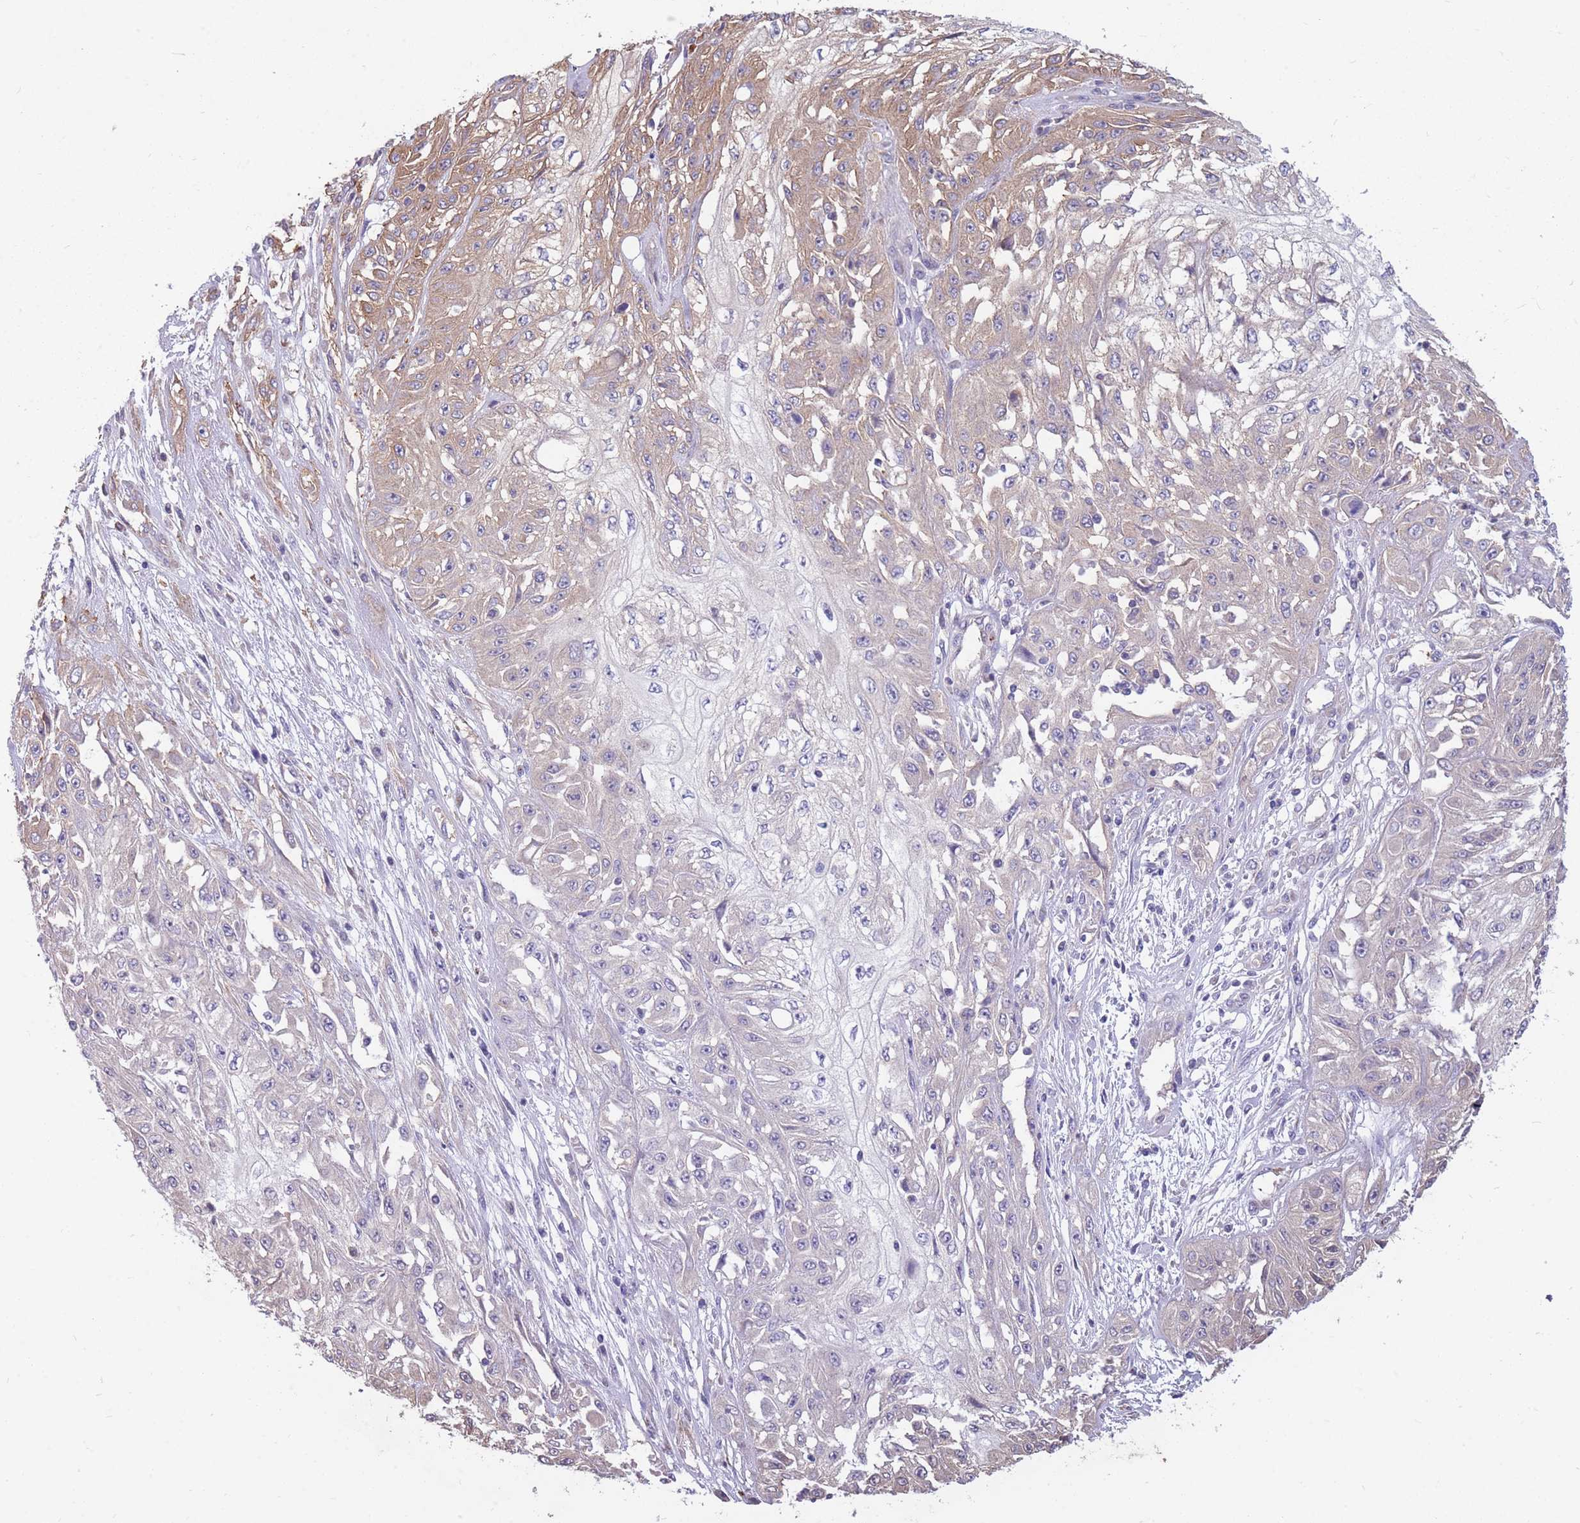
{"staining": {"intensity": "moderate", "quantity": "25%-75%", "location": "cytoplasmic/membranous"}, "tissue": "skin cancer", "cell_type": "Tumor cells", "image_type": "cancer", "snomed": [{"axis": "morphology", "description": "Squamous cell carcinoma, NOS"}, {"axis": "morphology", "description": "Squamous cell carcinoma, metastatic, NOS"}, {"axis": "topography", "description": "Skin"}, {"axis": "topography", "description": "Lymph node"}], "caption": "Skin cancer (metastatic squamous cell carcinoma) stained with a protein marker reveals moderate staining in tumor cells.", "gene": "GGA1", "patient": {"sex": "male", "age": 75}}